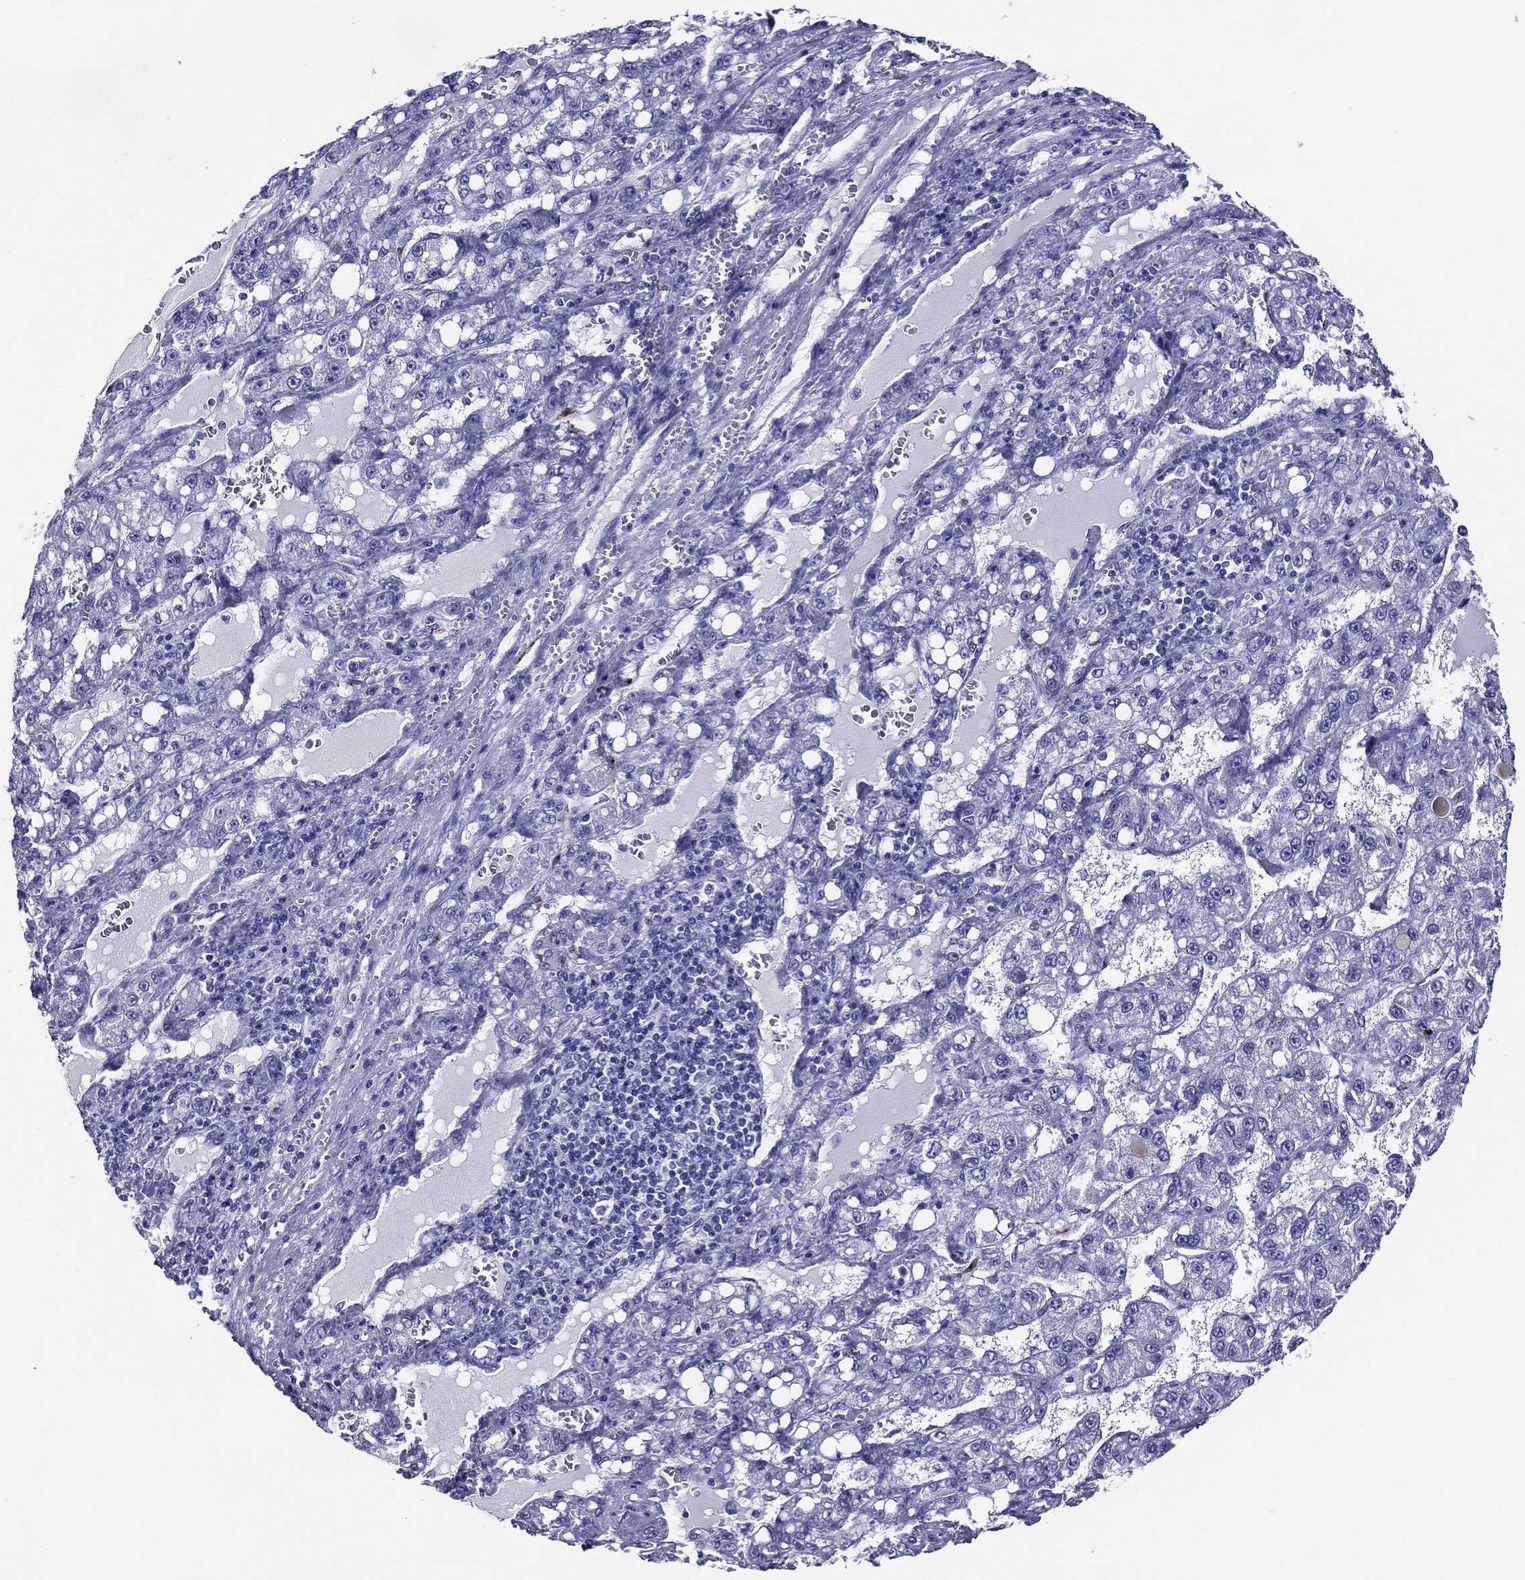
{"staining": {"intensity": "negative", "quantity": "none", "location": "none"}, "tissue": "liver cancer", "cell_type": "Tumor cells", "image_type": "cancer", "snomed": [{"axis": "morphology", "description": "Carcinoma, Hepatocellular, NOS"}, {"axis": "topography", "description": "Liver"}], "caption": "Tumor cells show no significant protein expression in liver cancer. Nuclei are stained in blue.", "gene": "ACE2", "patient": {"sex": "female", "age": 65}}